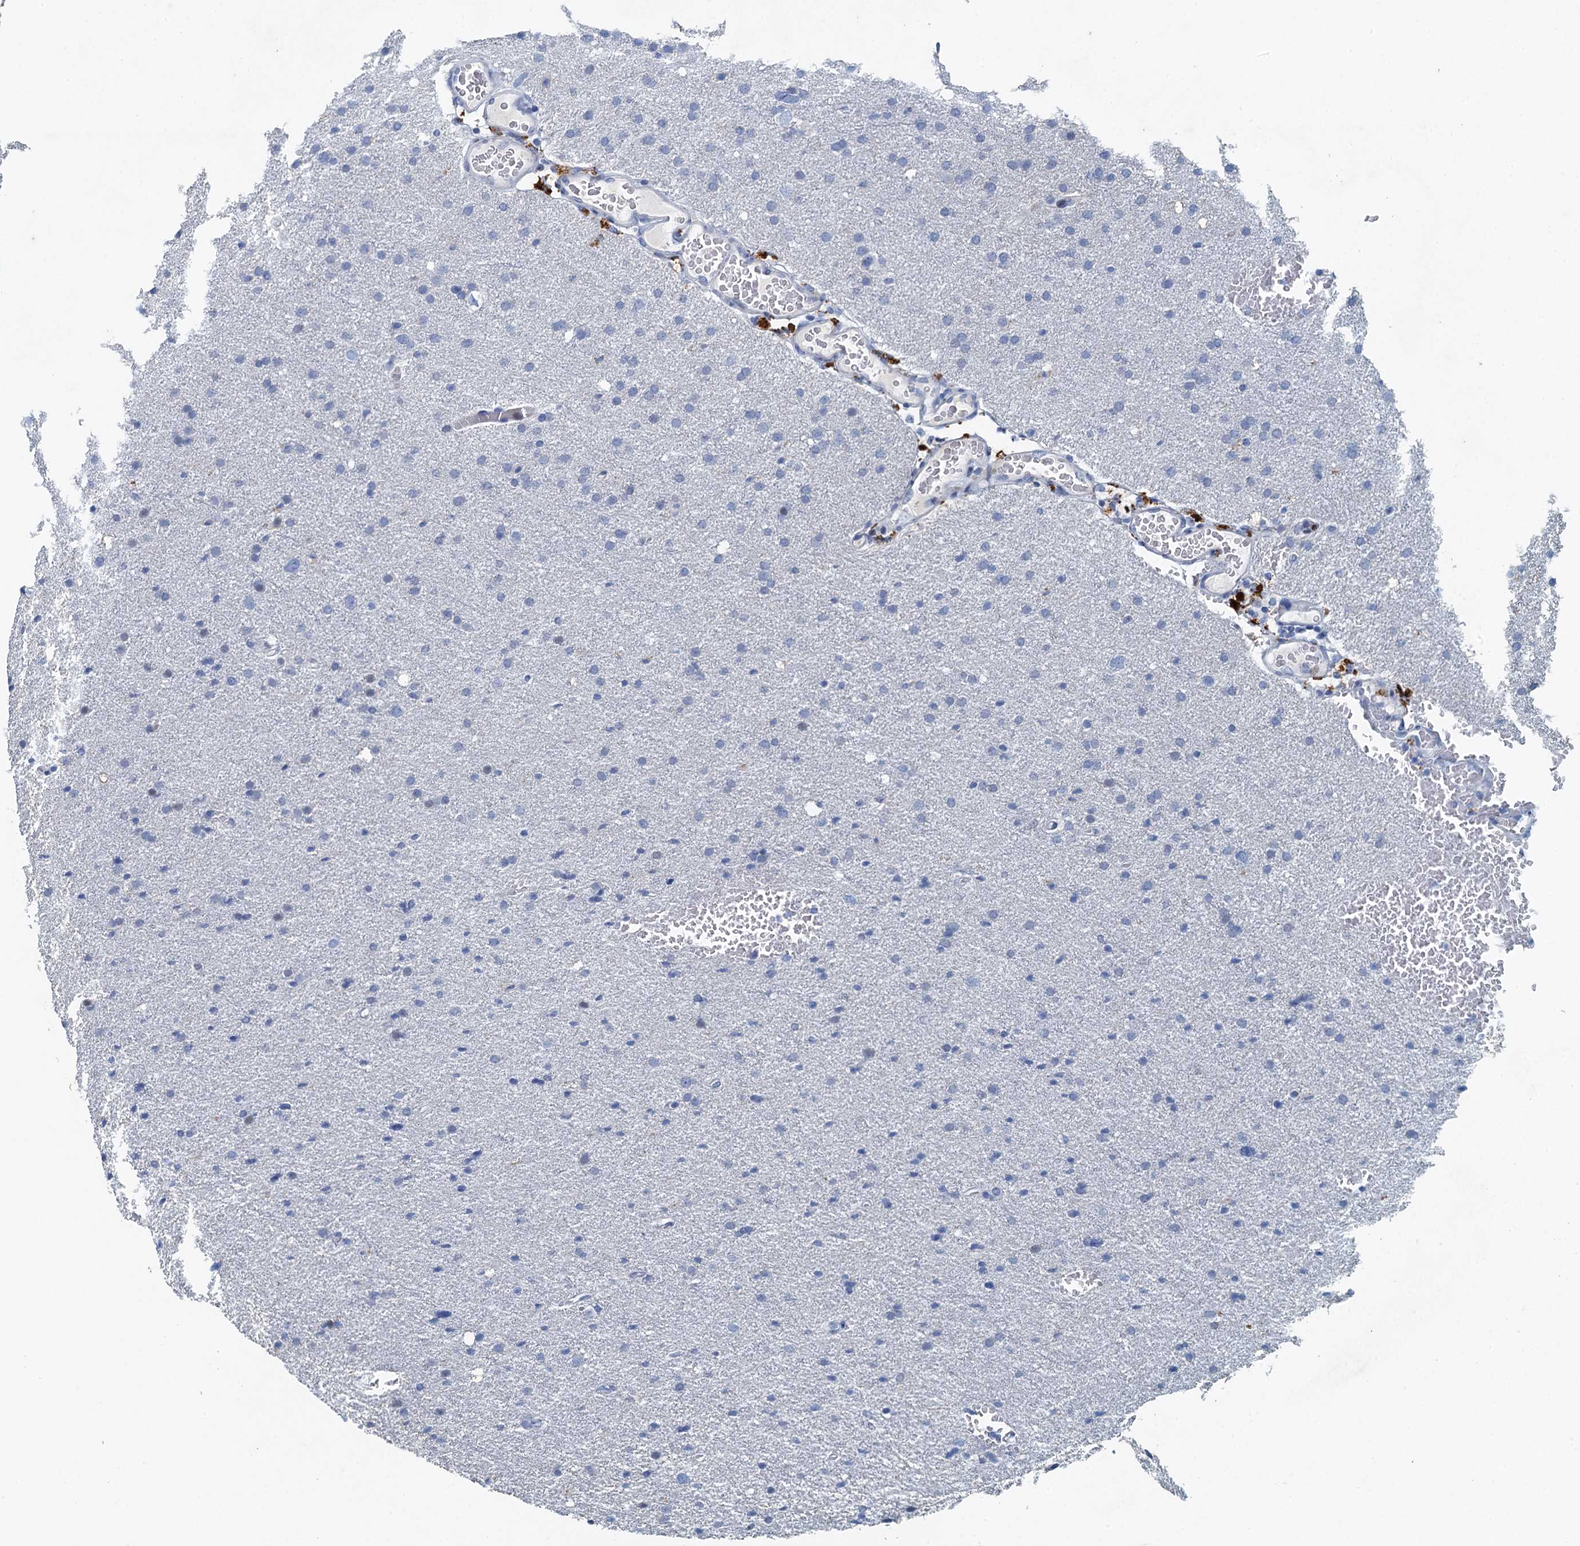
{"staining": {"intensity": "negative", "quantity": "none", "location": "none"}, "tissue": "glioma", "cell_type": "Tumor cells", "image_type": "cancer", "snomed": [{"axis": "morphology", "description": "Glioma, malignant, High grade"}, {"axis": "topography", "description": "Cerebral cortex"}], "caption": "Glioma was stained to show a protein in brown. There is no significant positivity in tumor cells.", "gene": "ANKRD13D", "patient": {"sex": "female", "age": 36}}